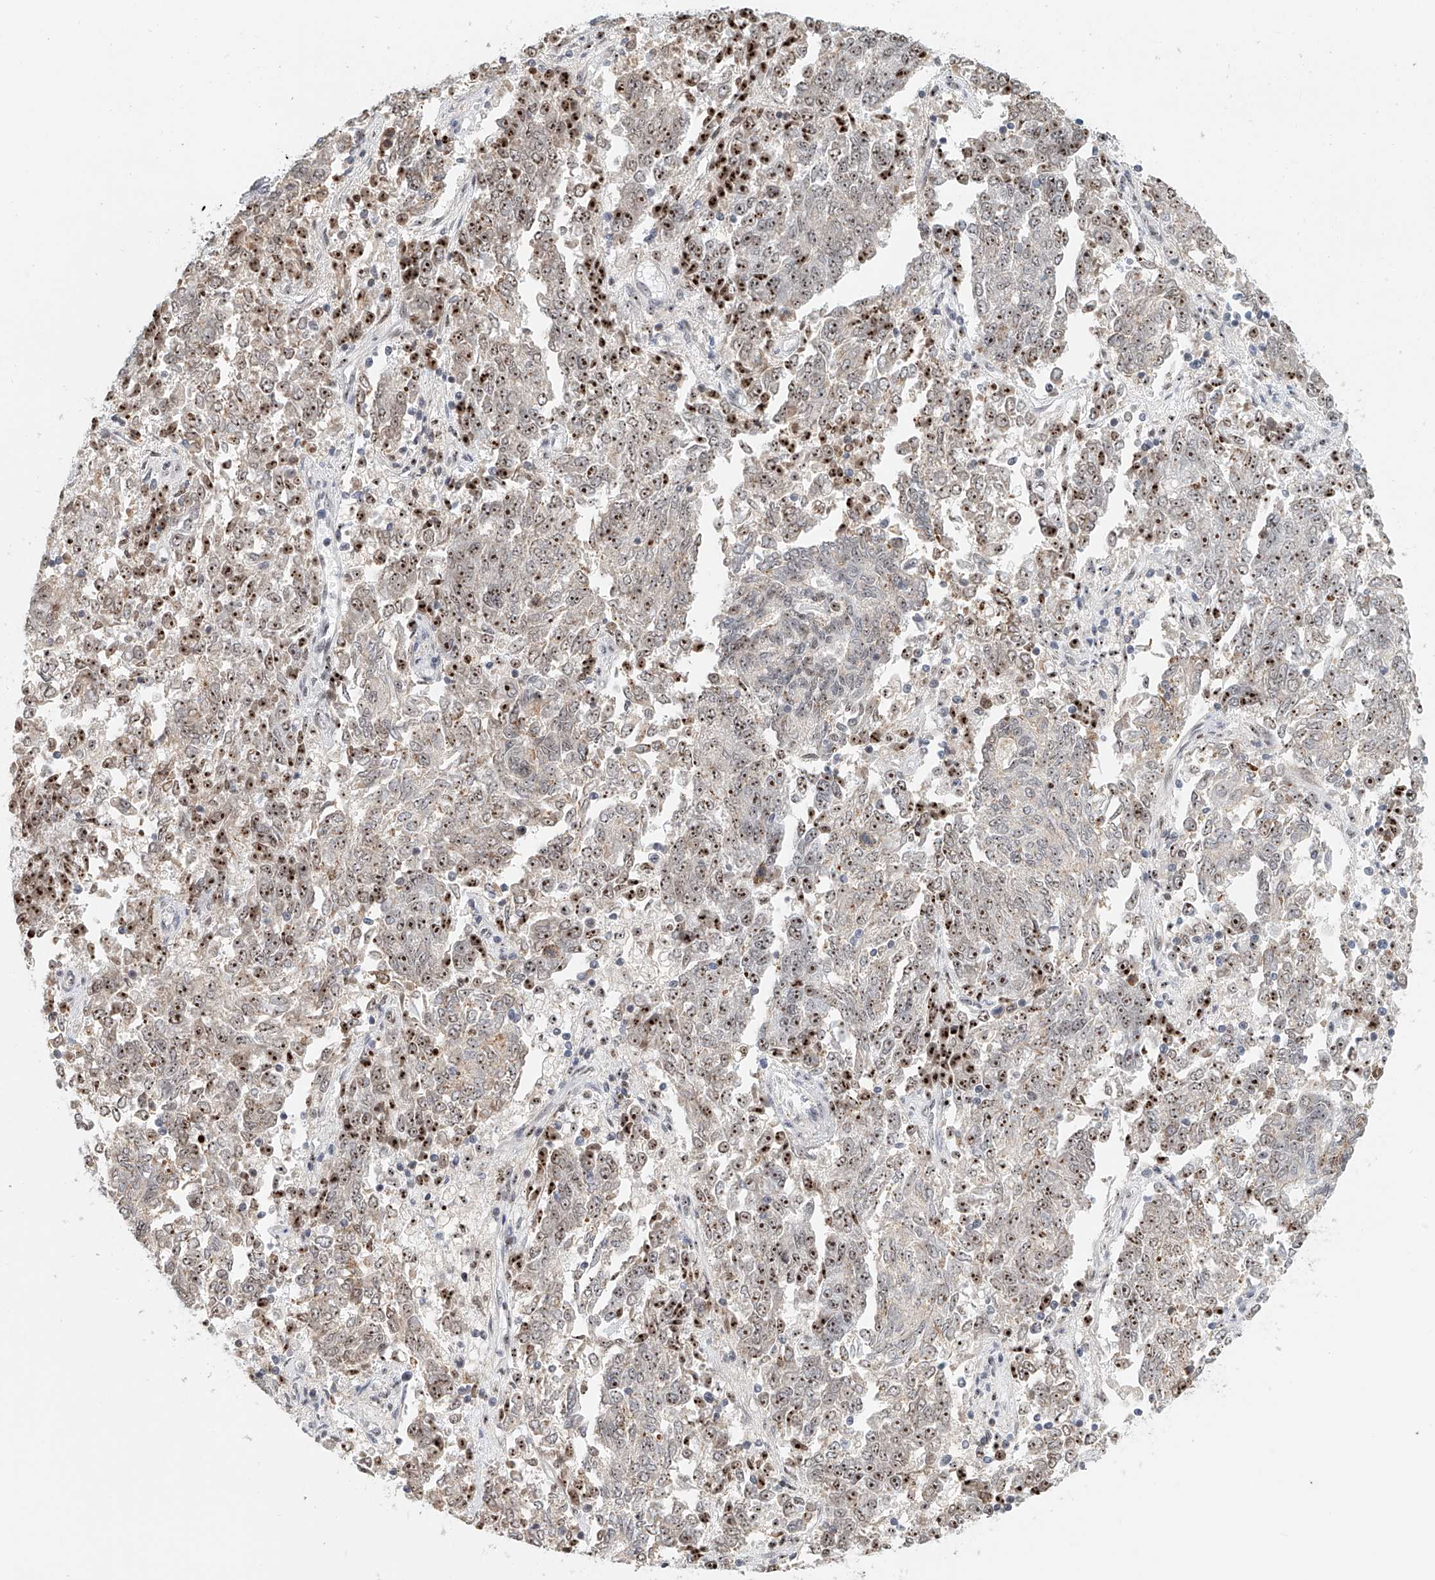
{"staining": {"intensity": "strong", "quantity": "25%-75%", "location": "nuclear"}, "tissue": "endometrial cancer", "cell_type": "Tumor cells", "image_type": "cancer", "snomed": [{"axis": "morphology", "description": "Adenocarcinoma, NOS"}, {"axis": "topography", "description": "Endometrium"}], "caption": "An image of human adenocarcinoma (endometrial) stained for a protein displays strong nuclear brown staining in tumor cells.", "gene": "PRUNE2", "patient": {"sex": "female", "age": 80}}